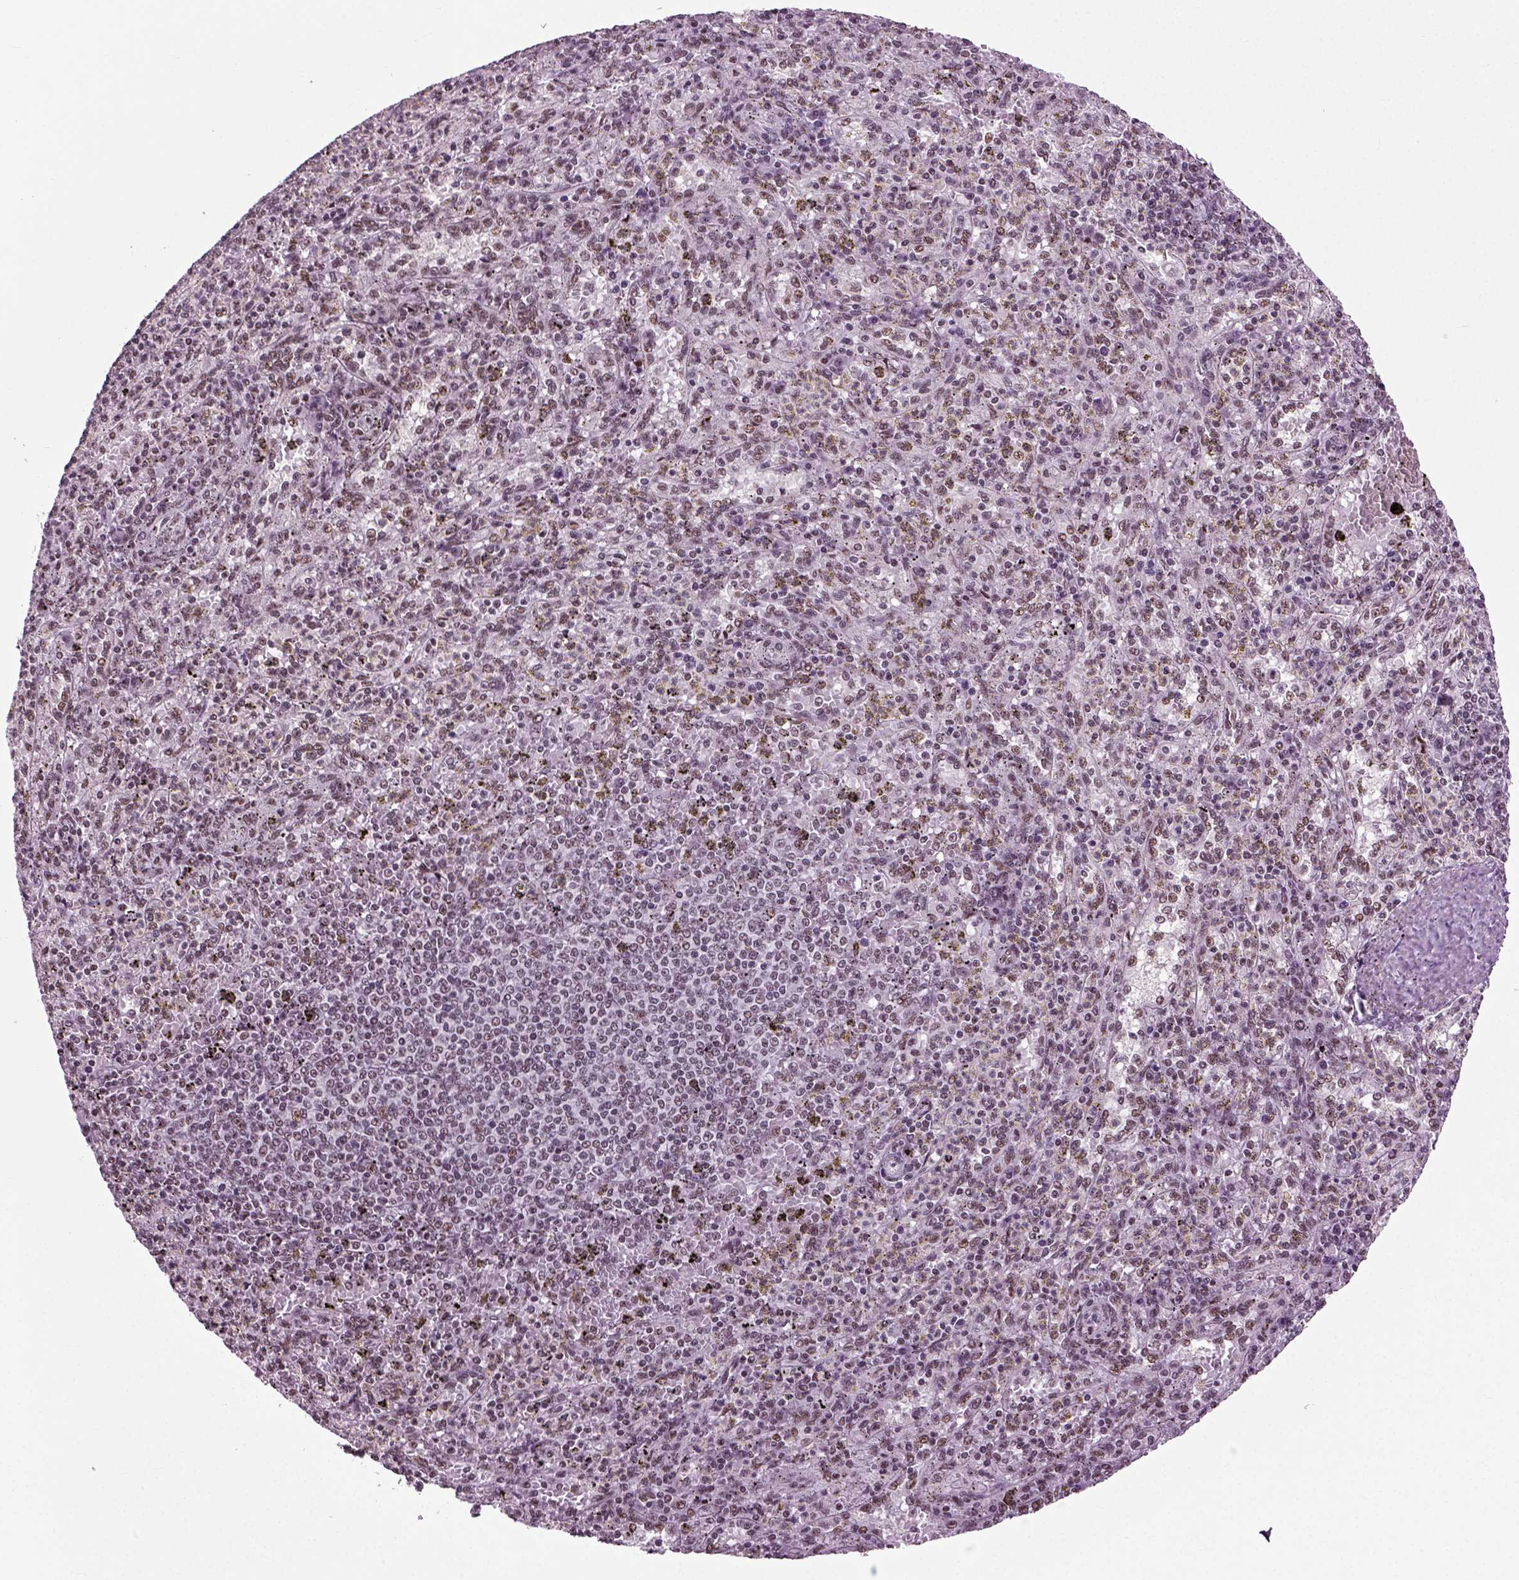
{"staining": {"intensity": "weak", "quantity": "<25%", "location": "nuclear"}, "tissue": "spleen", "cell_type": "Cells in red pulp", "image_type": "normal", "snomed": [{"axis": "morphology", "description": "Normal tissue, NOS"}, {"axis": "topography", "description": "Spleen"}], "caption": "The immunohistochemistry (IHC) image has no significant staining in cells in red pulp of spleen.", "gene": "RCOR3", "patient": {"sex": "male", "age": 60}}